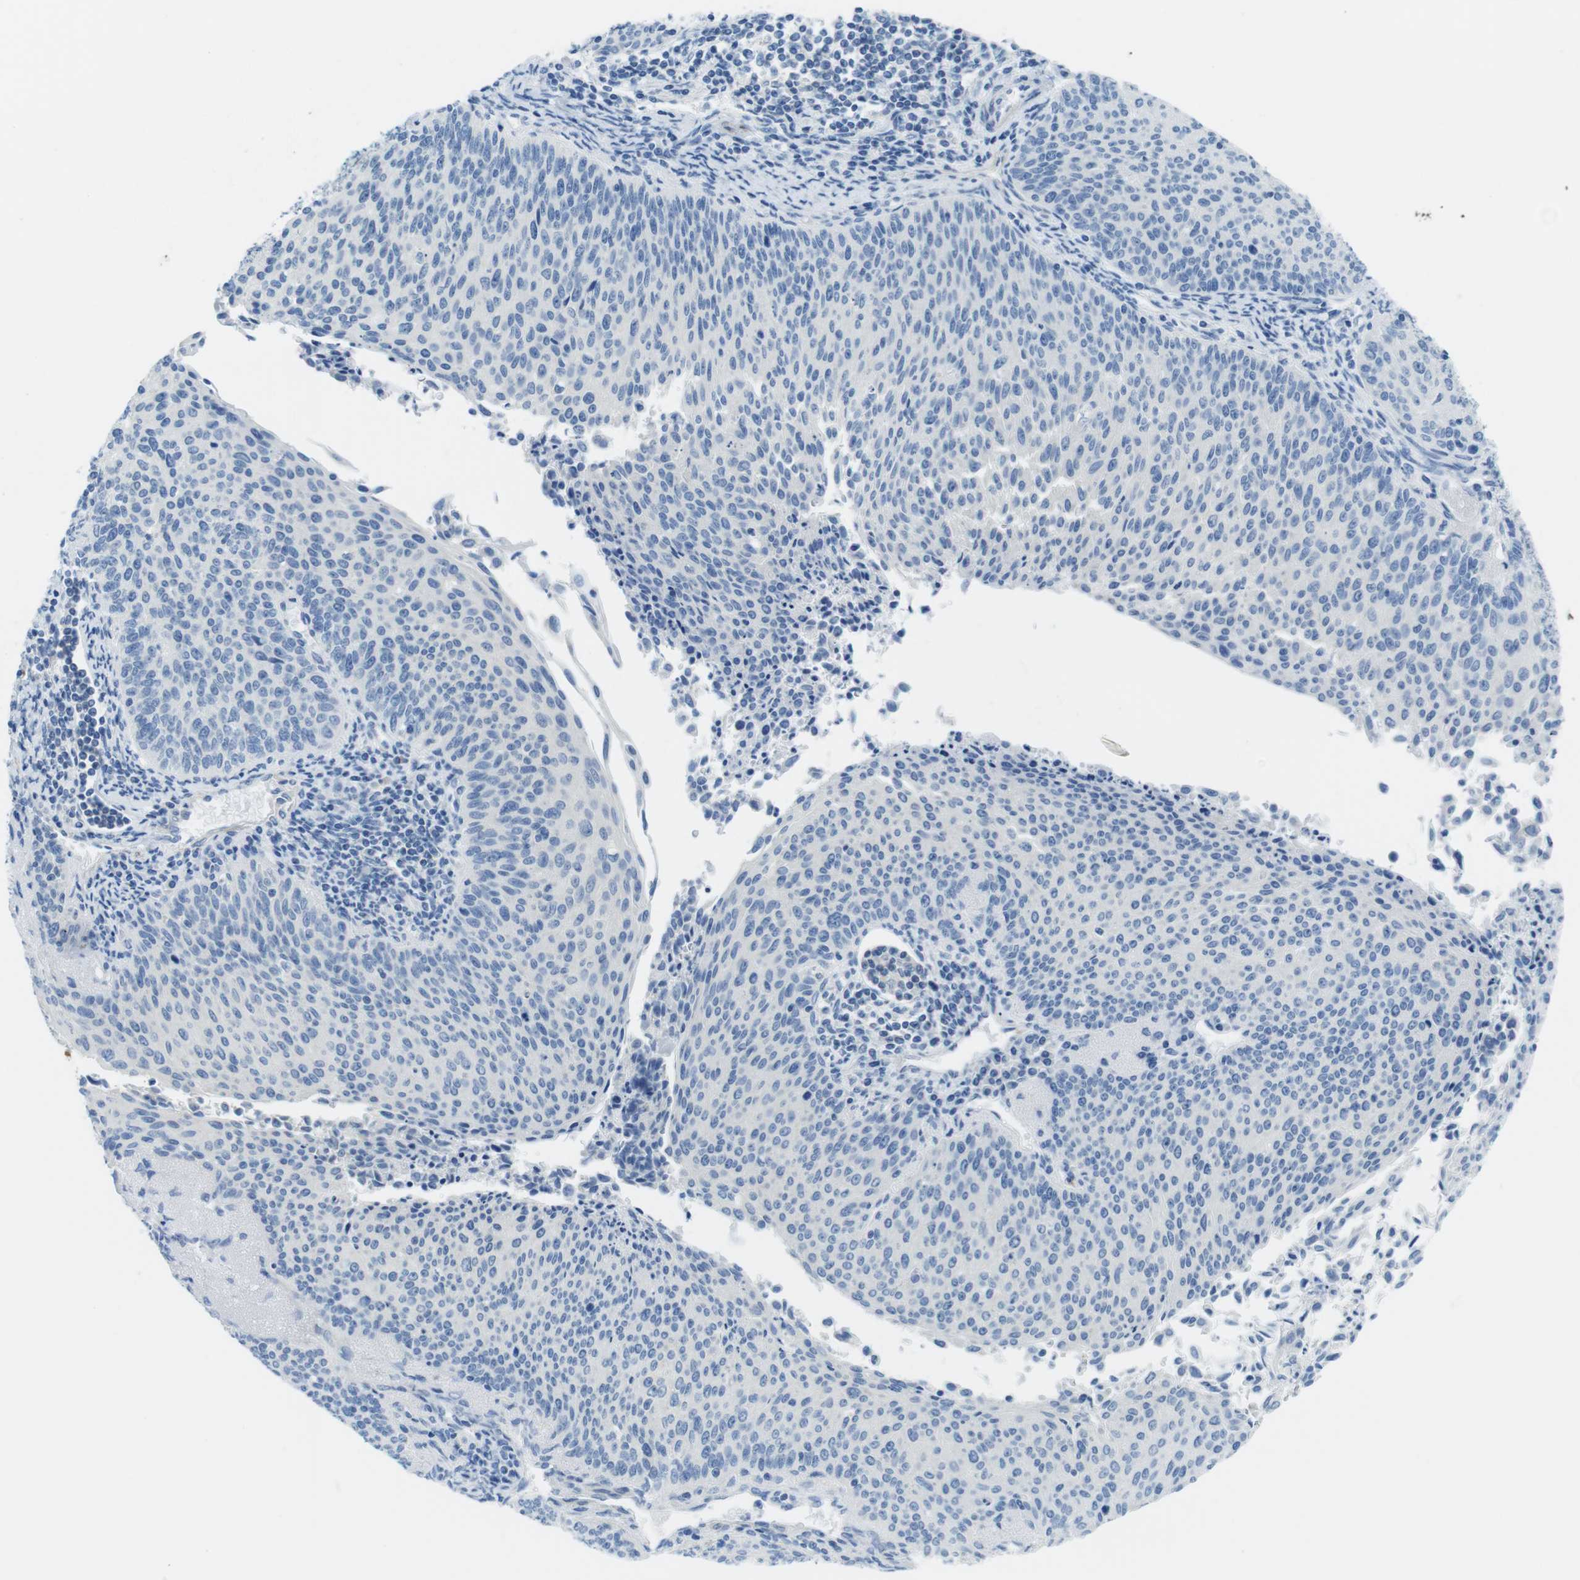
{"staining": {"intensity": "negative", "quantity": "none", "location": "none"}, "tissue": "cervical cancer", "cell_type": "Tumor cells", "image_type": "cancer", "snomed": [{"axis": "morphology", "description": "Squamous cell carcinoma, NOS"}, {"axis": "topography", "description": "Cervix"}], "caption": "Tumor cells are negative for protein expression in human cervical squamous cell carcinoma. Brightfield microscopy of immunohistochemistry (IHC) stained with DAB (brown) and hematoxylin (blue), captured at high magnification.", "gene": "ASIC5", "patient": {"sex": "female", "age": 55}}